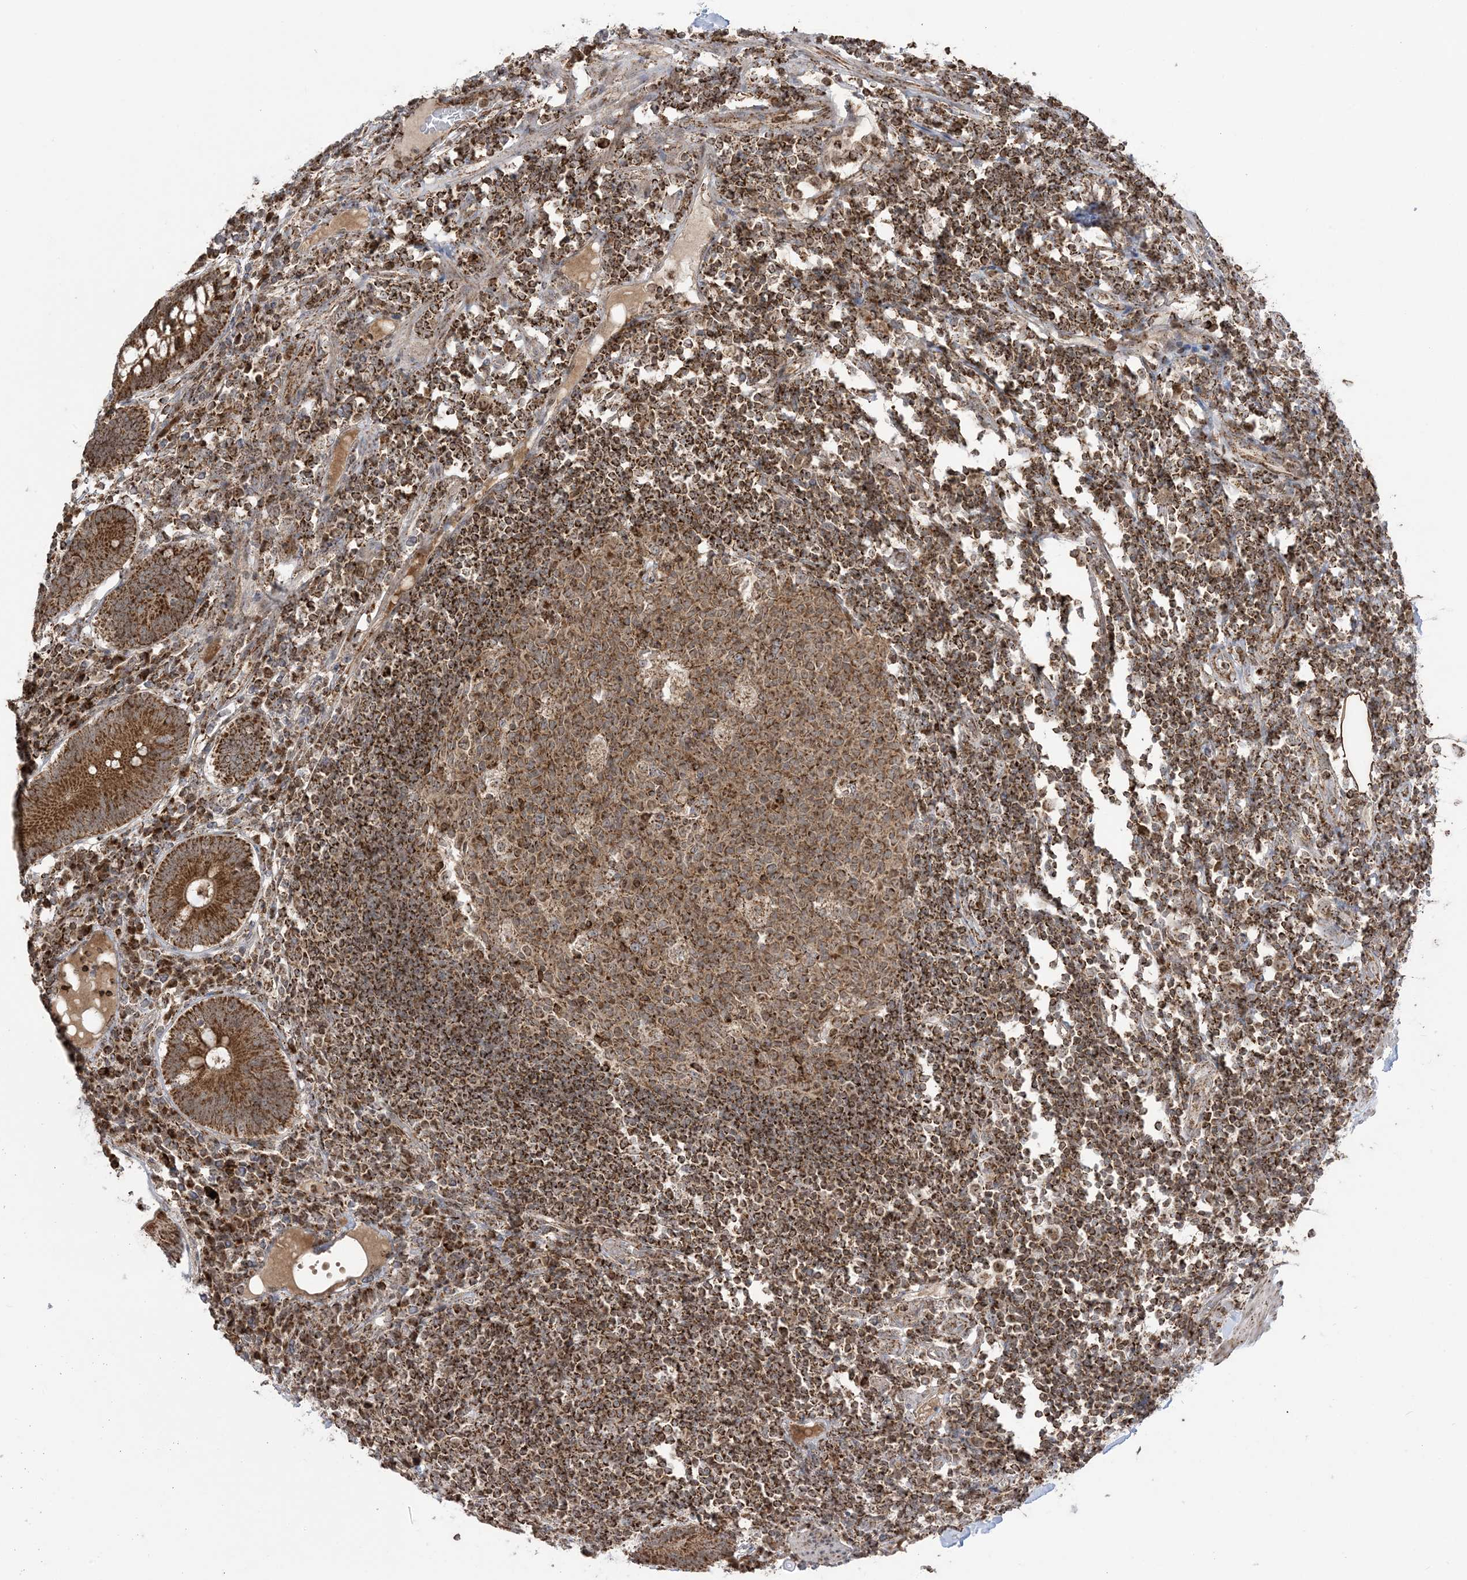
{"staining": {"intensity": "weak", "quantity": ">75%", "location": "cytoplasmic/membranous"}, "tissue": "colon", "cell_type": "Endothelial cells", "image_type": "normal", "snomed": [{"axis": "morphology", "description": "Normal tissue, NOS"}, {"axis": "topography", "description": "Colon"}], "caption": "DAB immunohistochemical staining of normal human colon displays weak cytoplasmic/membranous protein staining in about >75% of endothelial cells.", "gene": "MAPKBP1", "patient": {"sex": "female", "age": 79}}